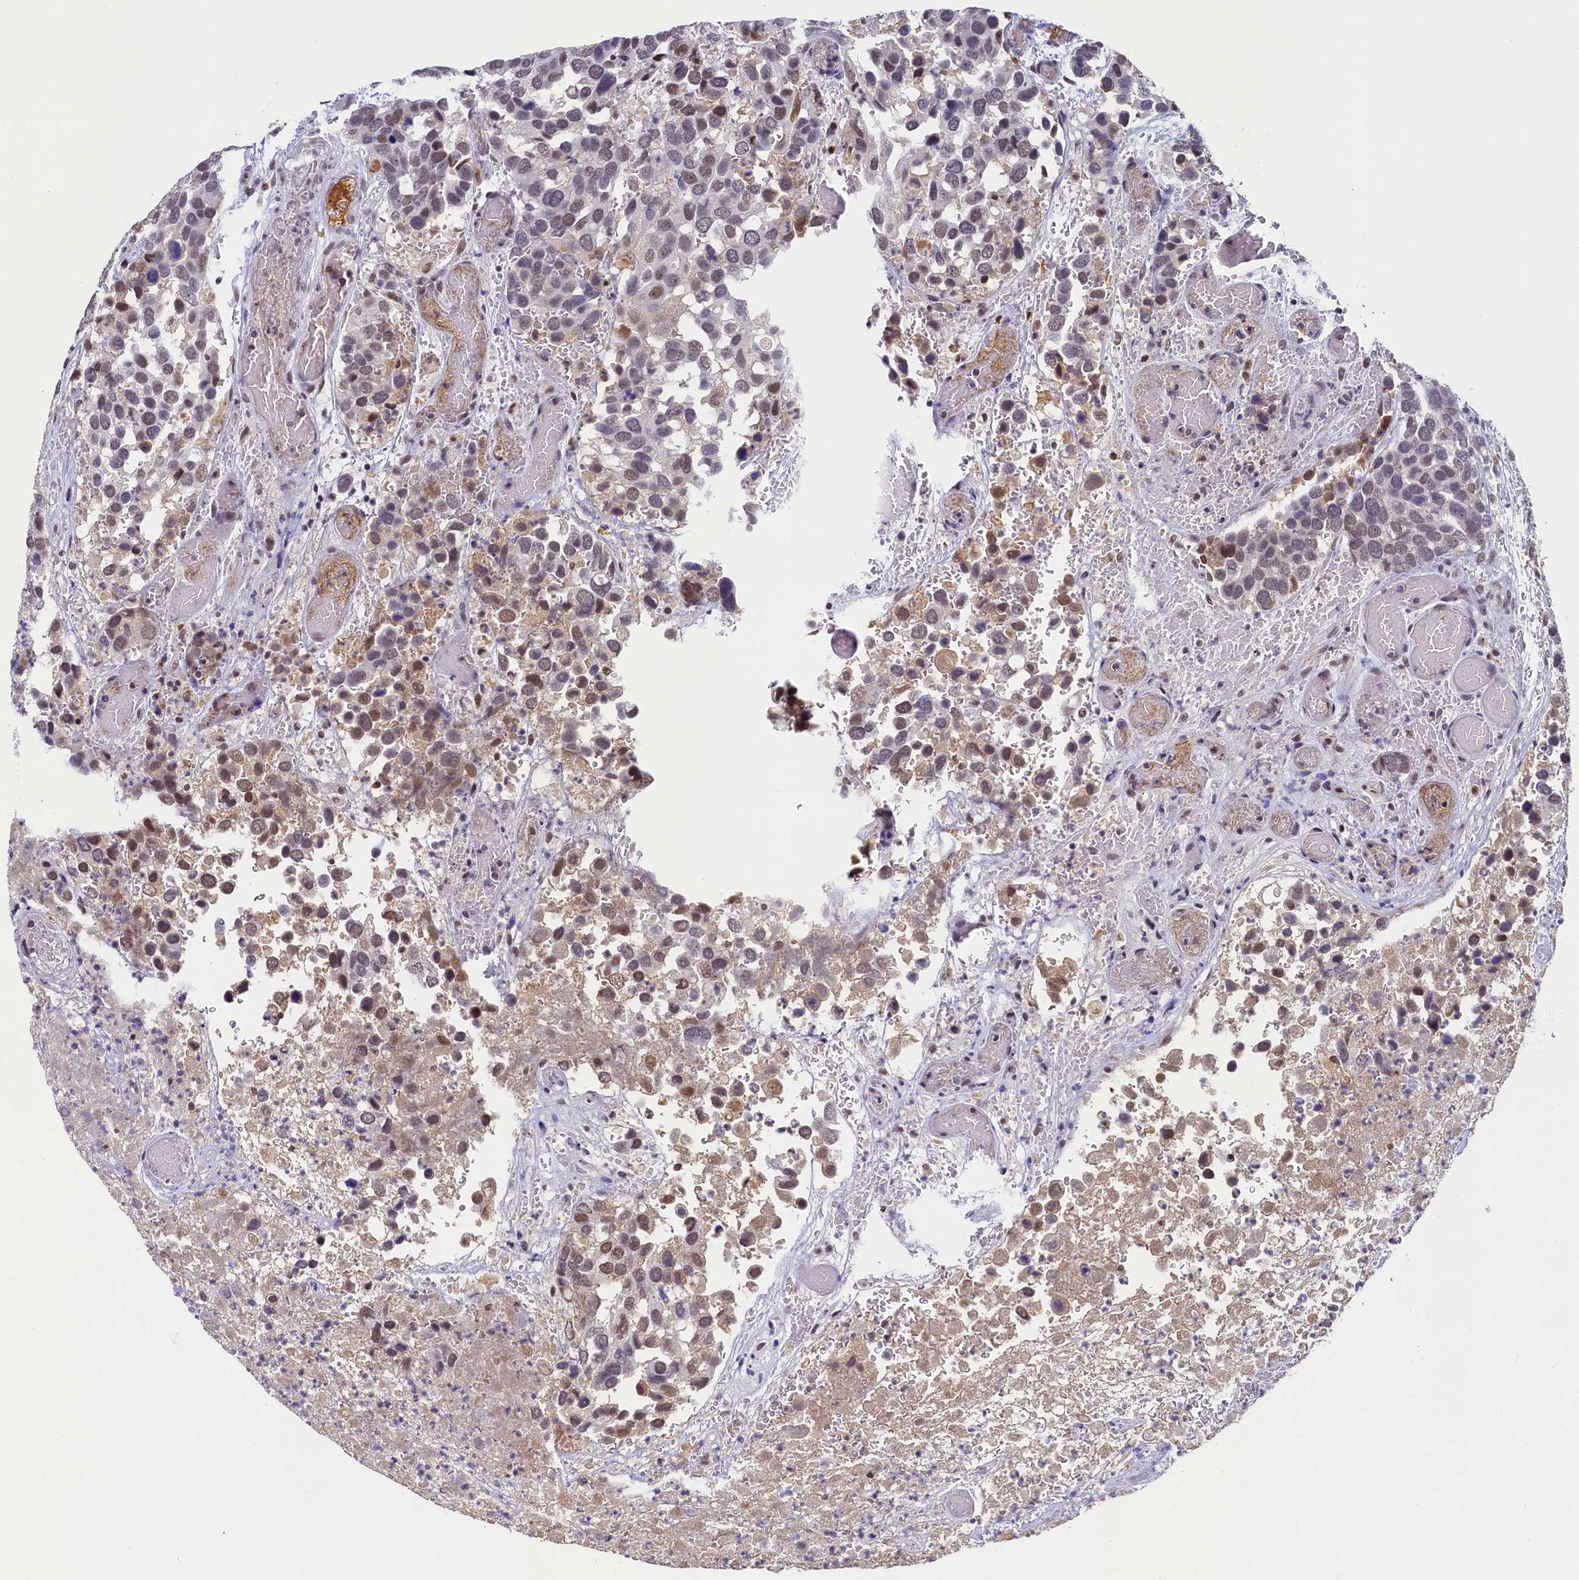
{"staining": {"intensity": "moderate", "quantity": "<25%", "location": "nuclear"}, "tissue": "breast cancer", "cell_type": "Tumor cells", "image_type": "cancer", "snomed": [{"axis": "morphology", "description": "Duct carcinoma"}, {"axis": "topography", "description": "Breast"}], "caption": "Immunohistochemistry photomicrograph of neoplastic tissue: human breast cancer stained using IHC demonstrates low levels of moderate protein expression localized specifically in the nuclear of tumor cells, appearing as a nuclear brown color.", "gene": "INTS14", "patient": {"sex": "female", "age": 83}}